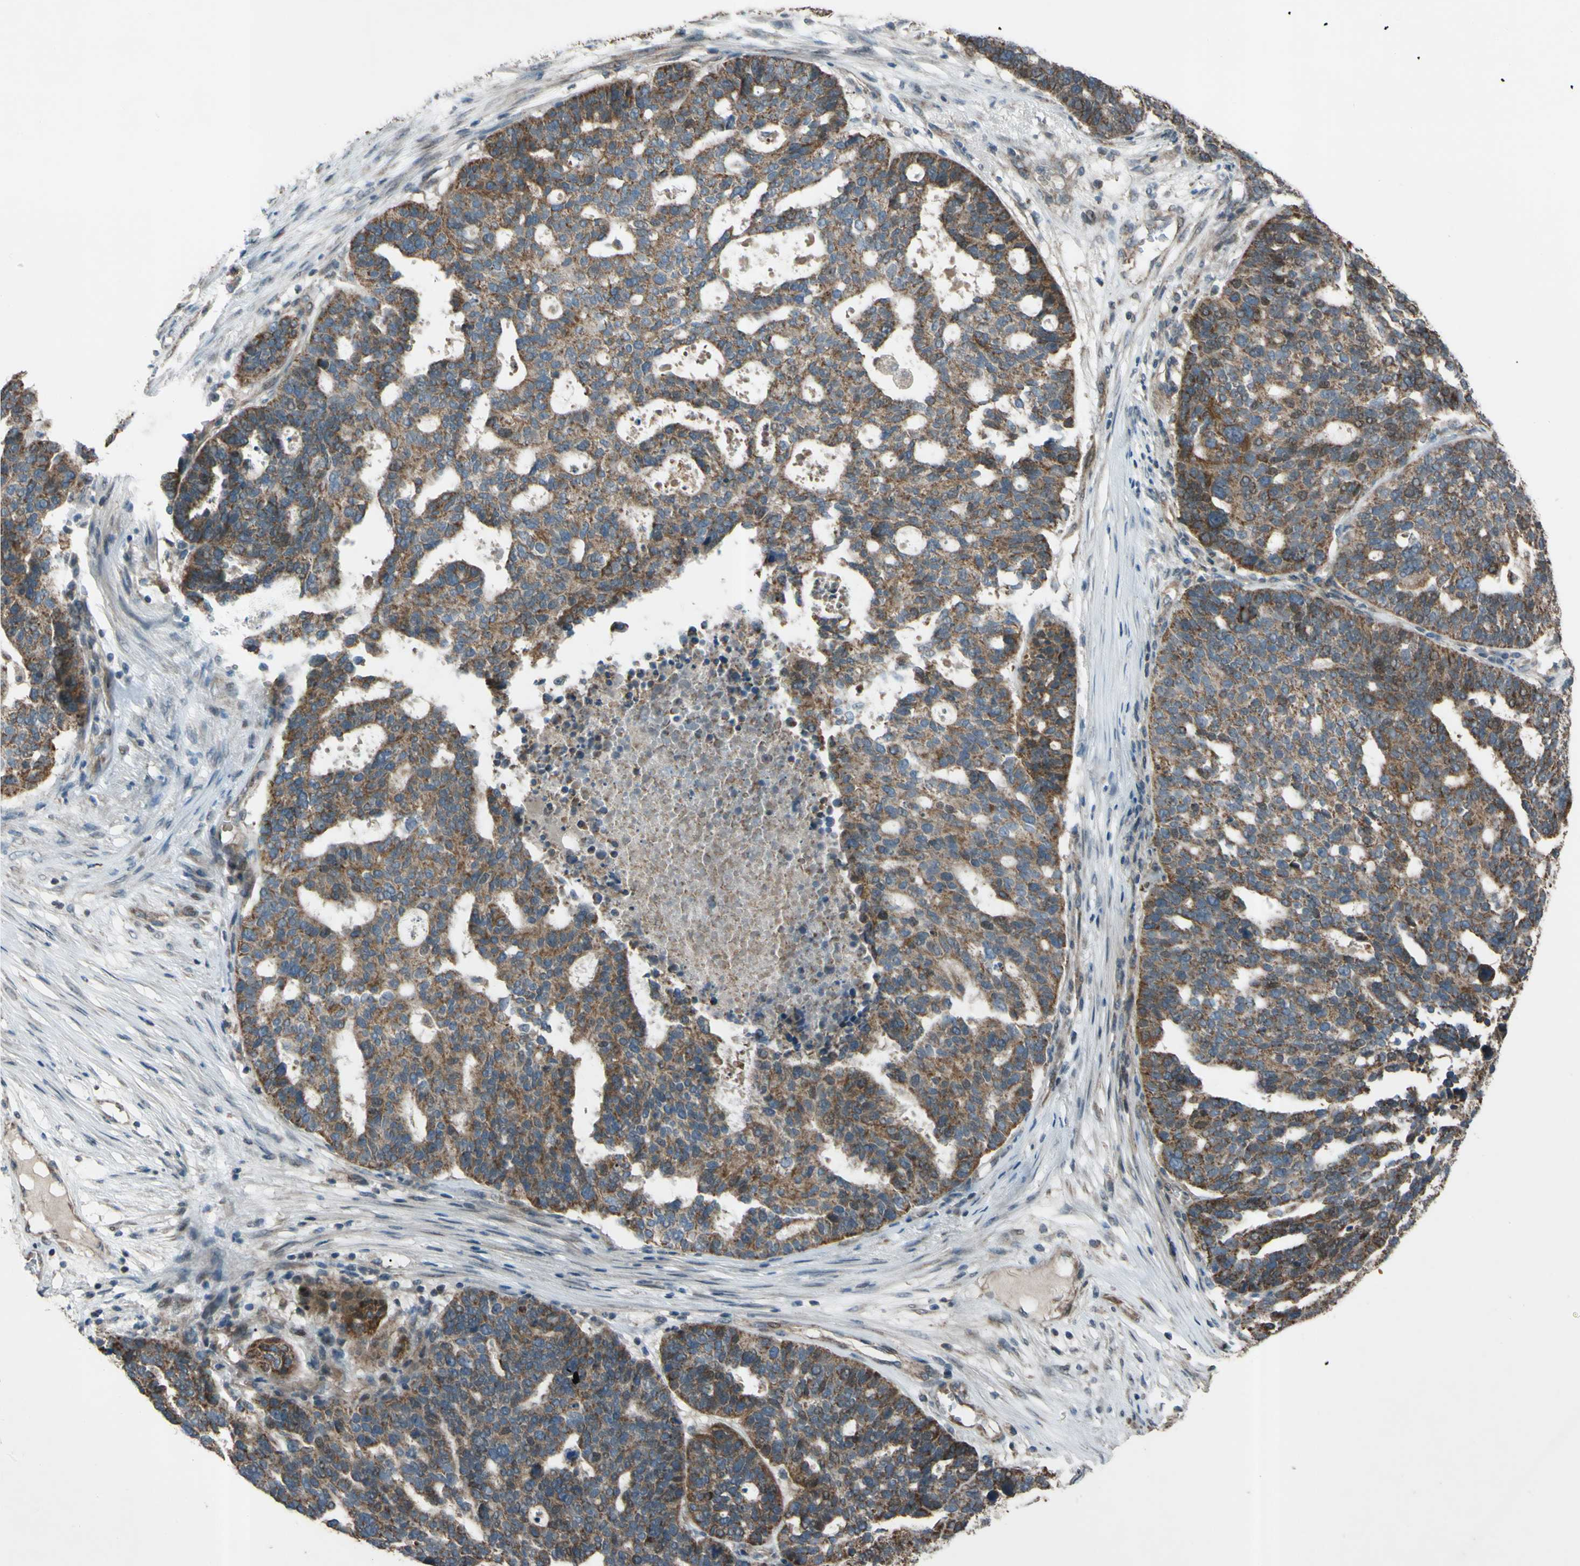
{"staining": {"intensity": "weak", "quantity": ">75%", "location": "cytoplasmic/membranous"}, "tissue": "ovarian cancer", "cell_type": "Tumor cells", "image_type": "cancer", "snomed": [{"axis": "morphology", "description": "Cystadenocarcinoma, serous, NOS"}, {"axis": "topography", "description": "Ovary"}], "caption": "Protein staining of ovarian cancer (serous cystadenocarcinoma) tissue shows weak cytoplasmic/membranous staining in about >75% of tumor cells.", "gene": "ACOT8", "patient": {"sex": "female", "age": 59}}